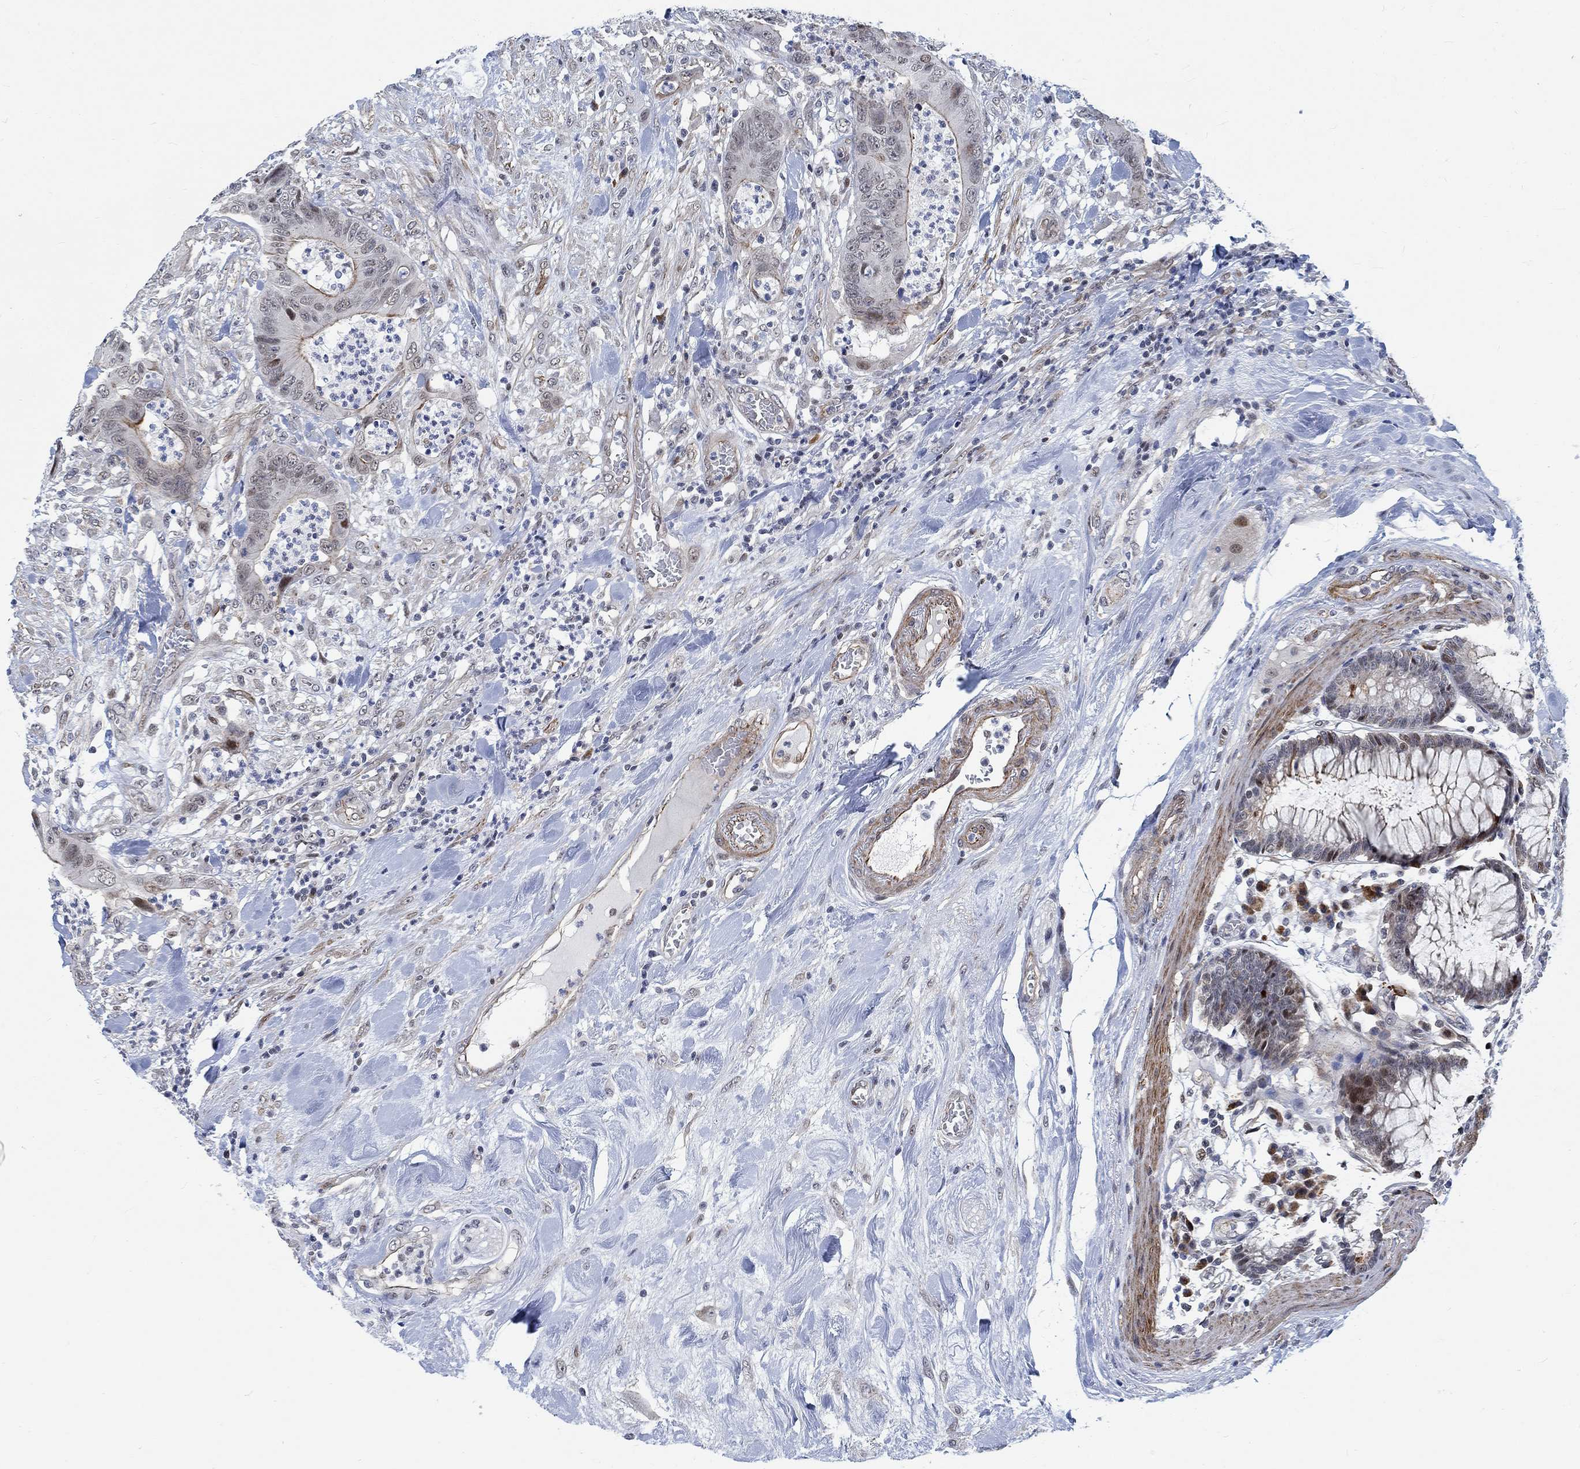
{"staining": {"intensity": "strong", "quantity": "<25%", "location": "cytoplasmic/membranous"}, "tissue": "colorectal cancer", "cell_type": "Tumor cells", "image_type": "cancer", "snomed": [{"axis": "morphology", "description": "Adenocarcinoma, NOS"}, {"axis": "topography", "description": "Colon"}], "caption": "Colorectal cancer stained with a protein marker reveals strong staining in tumor cells.", "gene": "KCNH8", "patient": {"sex": "male", "age": 84}}